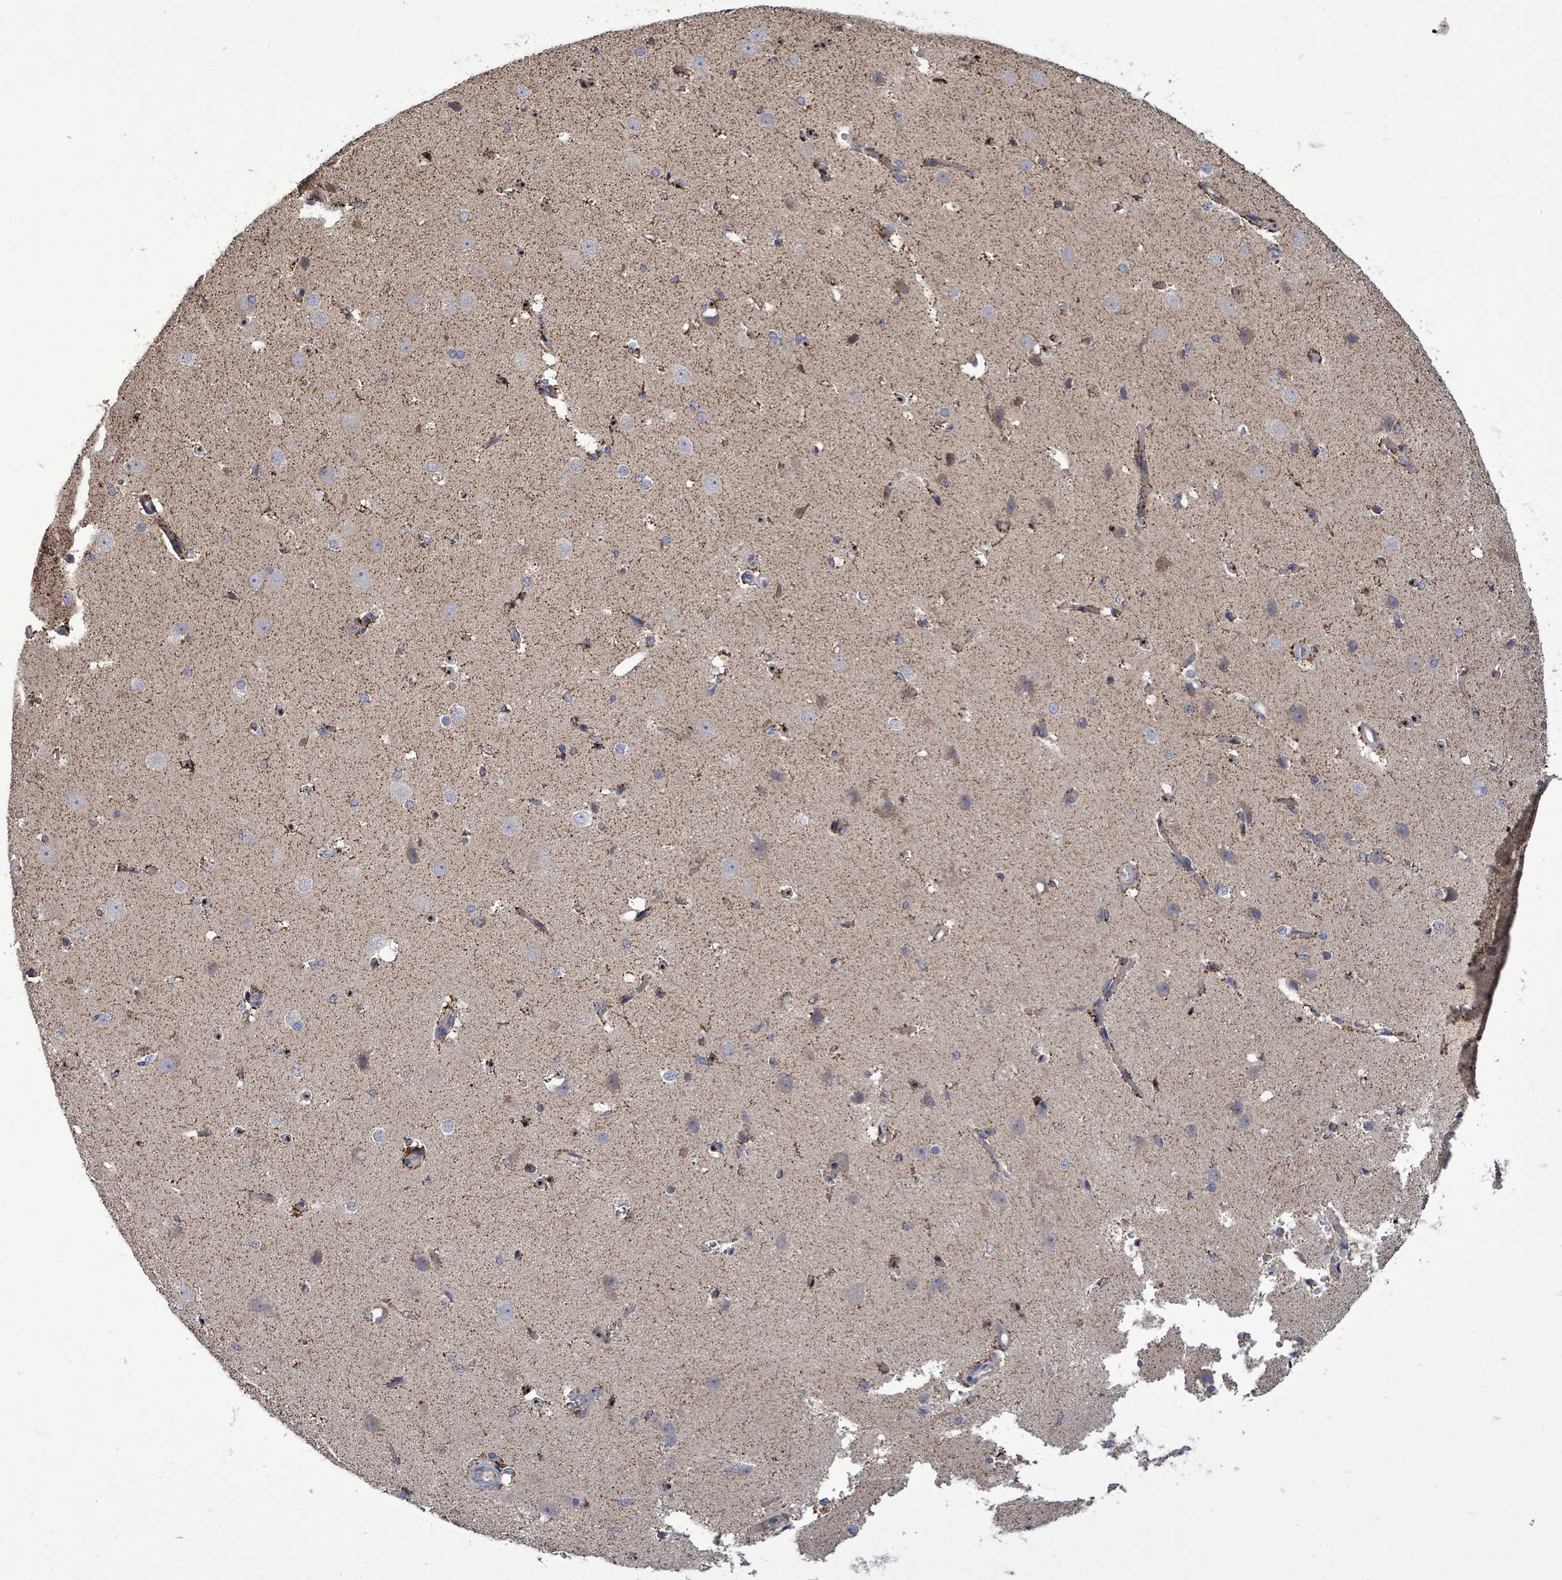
{"staining": {"intensity": "strong", "quantity": ">75%", "location": "cytoplasmic/membranous"}, "tissue": "cerebral cortex", "cell_type": "Endothelial cells", "image_type": "normal", "snomed": [{"axis": "morphology", "description": "Normal tissue, NOS"}, {"axis": "morphology", "description": "Inflammation, NOS"}, {"axis": "topography", "description": "Cerebral cortex"}], "caption": "A brown stain highlights strong cytoplasmic/membranous expression of a protein in endothelial cells of benign cerebral cortex. The staining was performed using DAB (3,3'-diaminobenzidine) to visualize the protein expression in brown, while the nuclei were stained in blue with hematoxylin (Magnification: 20x).", "gene": "MTMR12", "patient": {"sex": "male", "age": 6}}